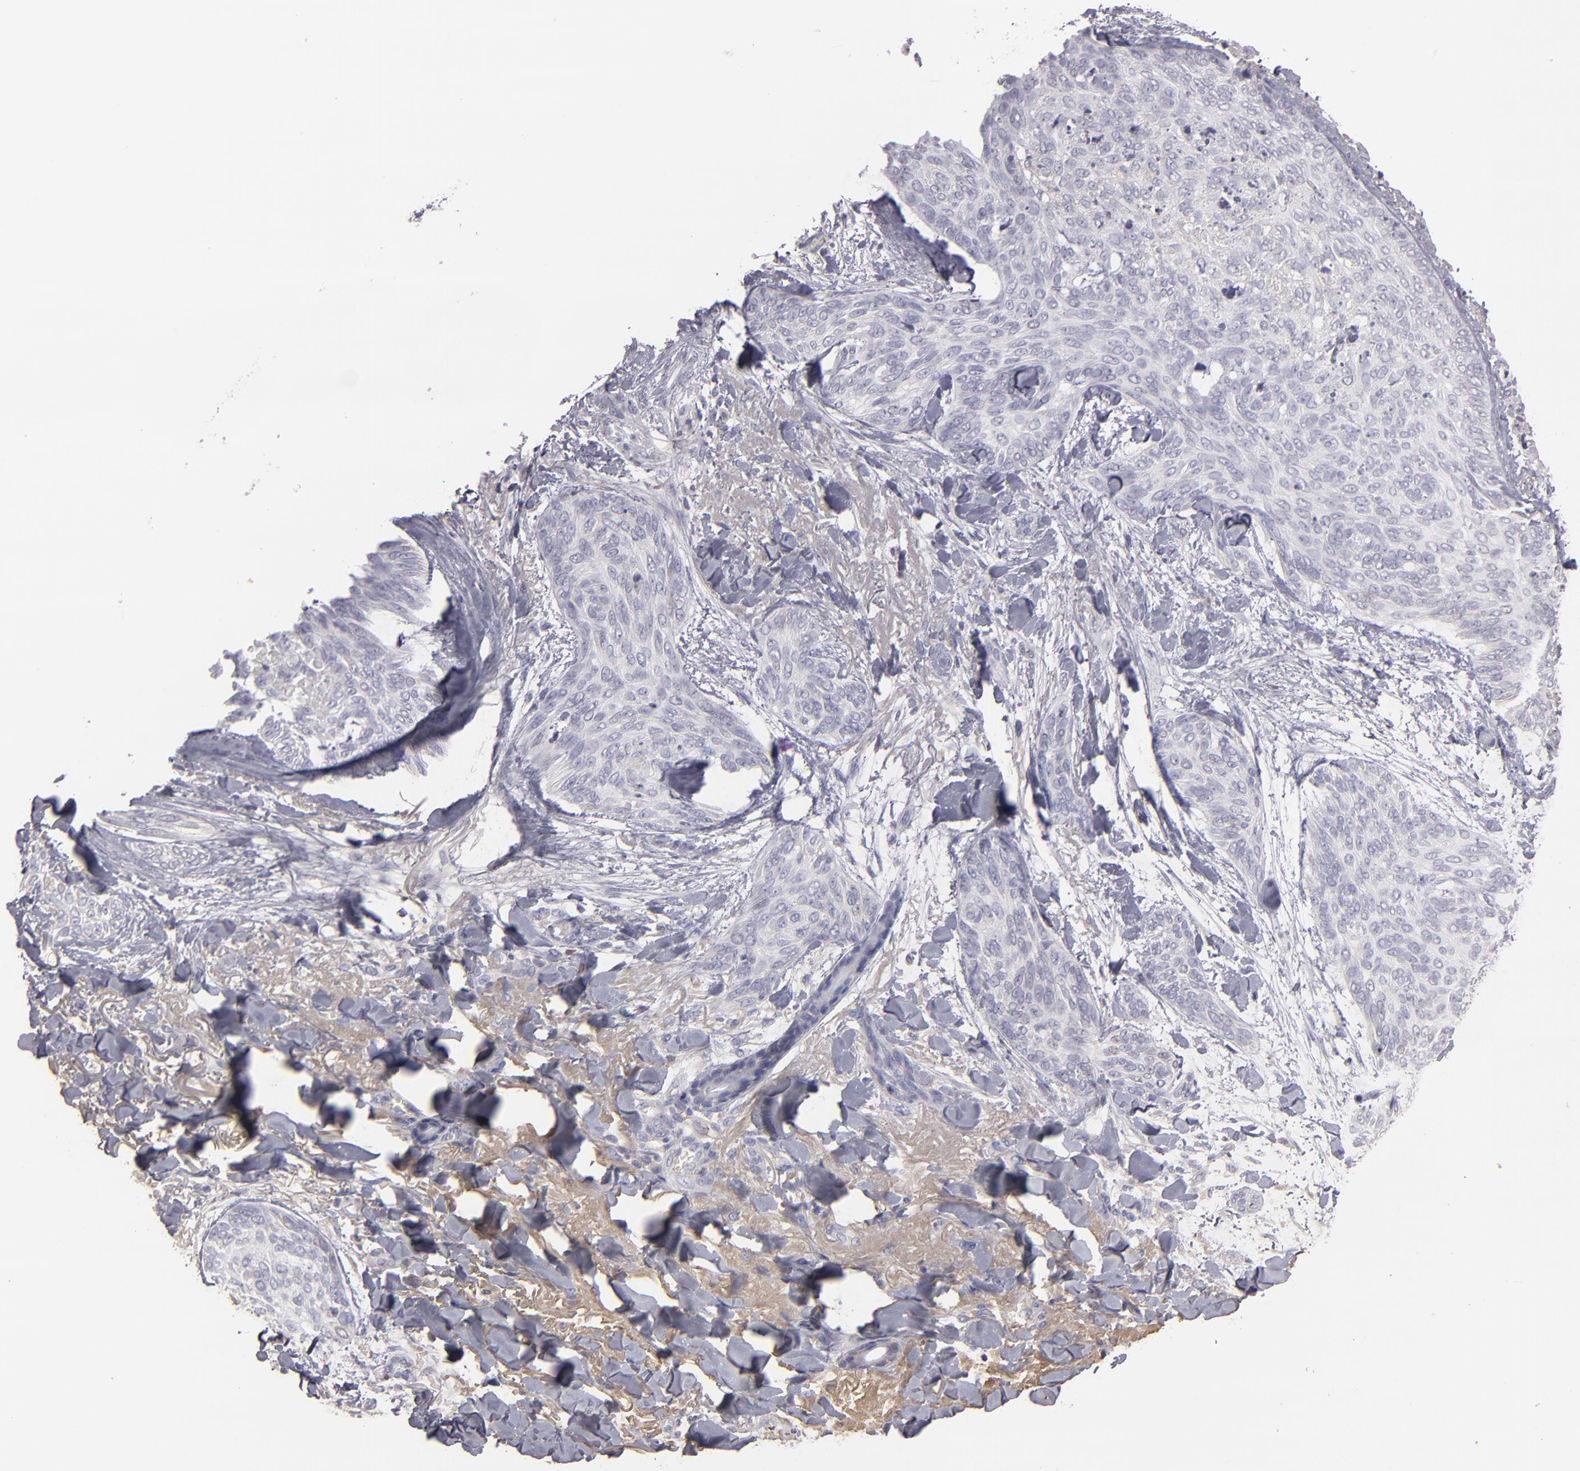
{"staining": {"intensity": "negative", "quantity": "none", "location": "none"}, "tissue": "skin cancer", "cell_type": "Tumor cells", "image_type": "cancer", "snomed": [{"axis": "morphology", "description": "Normal tissue, NOS"}, {"axis": "morphology", "description": "Basal cell carcinoma"}, {"axis": "topography", "description": "Skin"}], "caption": "This is an immunohistochemistry photomicrograph of skin basal cell carcinoma. There is no expression in tumor cells.", "gene": "ABCC4", "patient": {"sex": "female", "age": 71}}